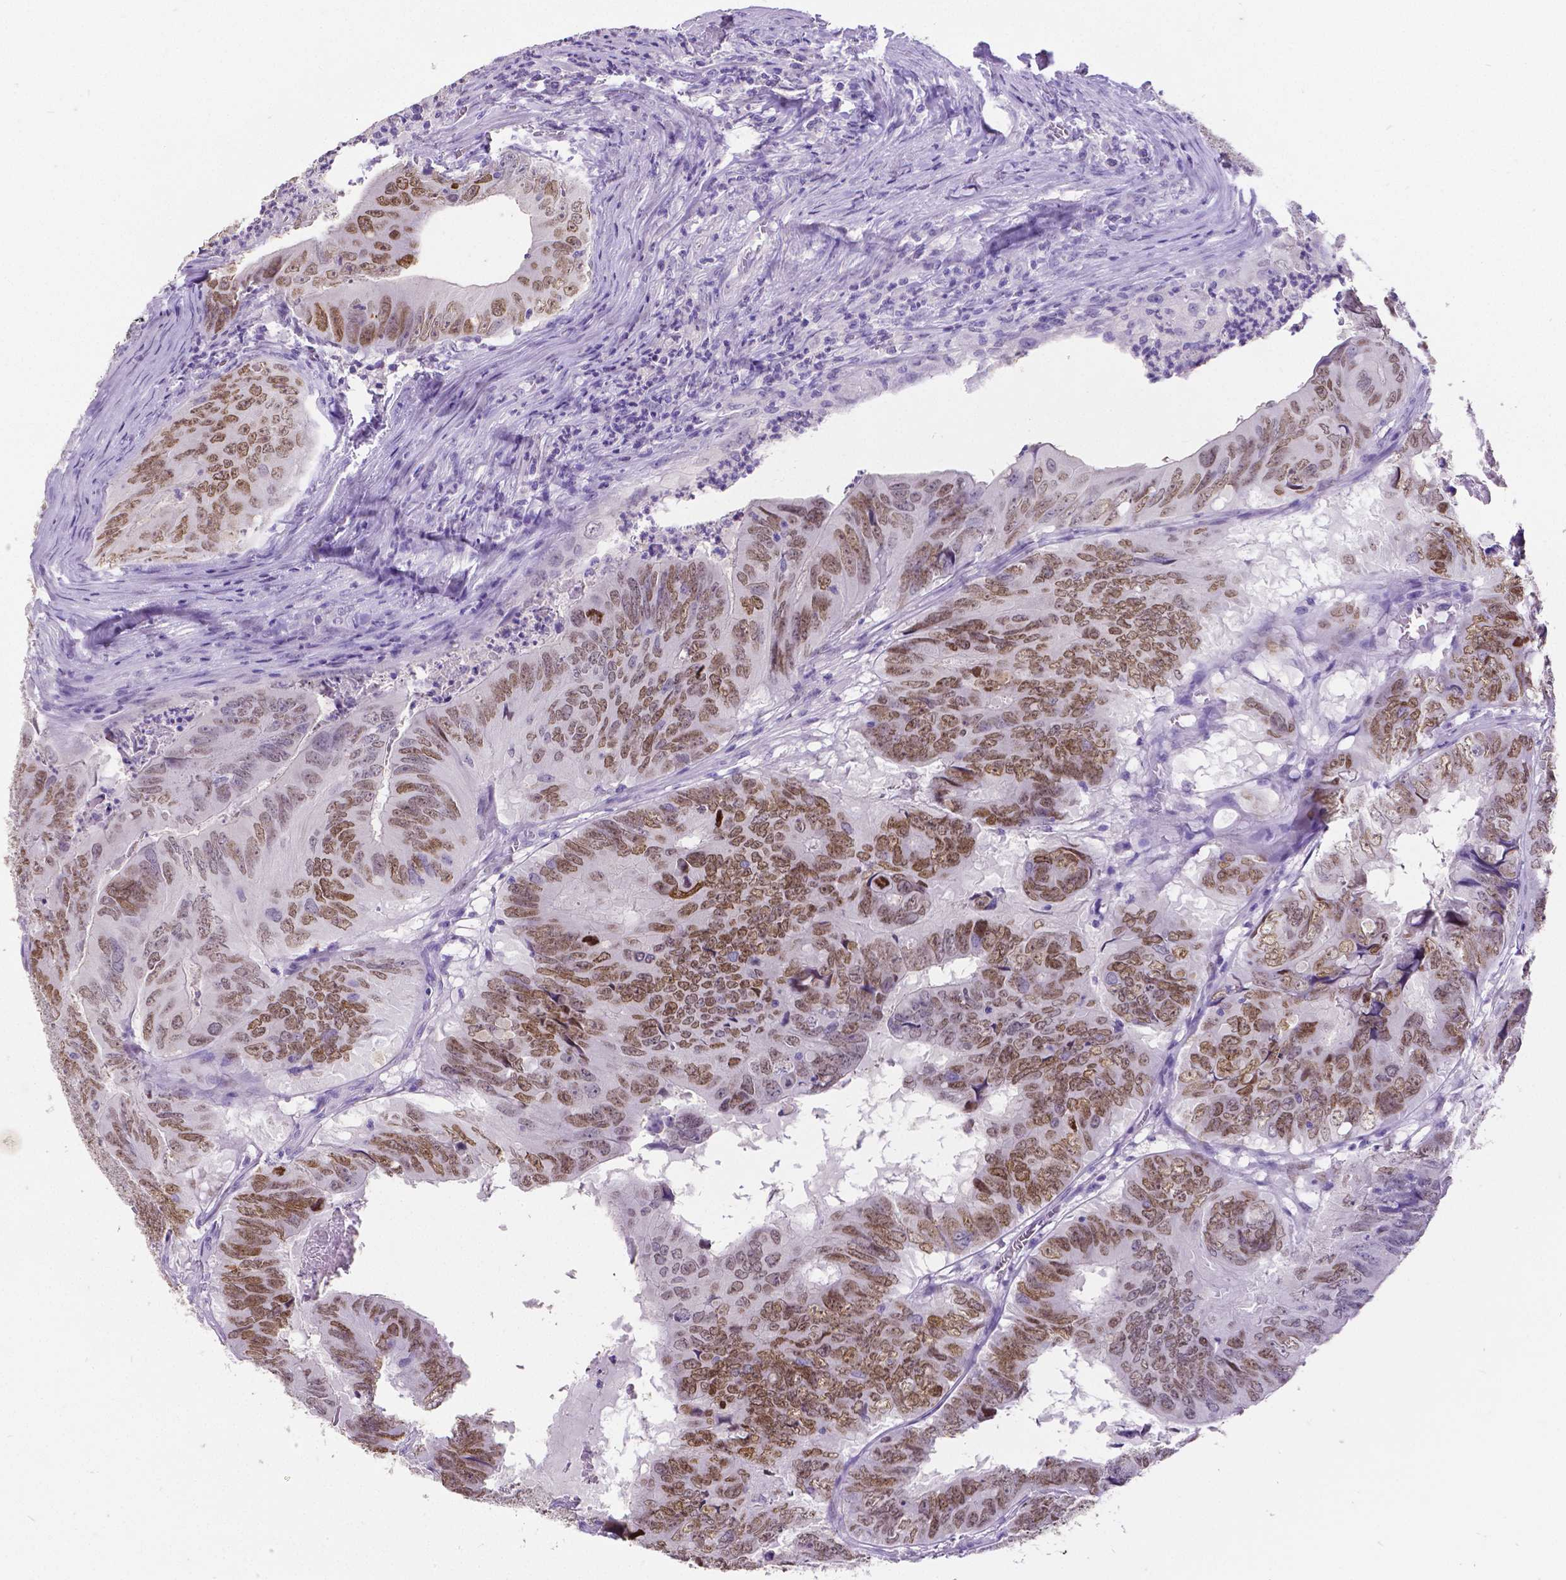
{"staining": {"intensity": "moderate", "quantity": "25%-75%", "location": "nuclear"}, "tissue": "colorectal cancer", "cell_type": "Tumor cells", "image_type": "cancer", "snomed": [{"axis": "morphology", "description": "Adenocarcinoma, NOS"}, {"axis": "topography", "description": "Colon"}], "caption": "This is an image of immunohistochemistry (IHC) staining of colorectal adenocarcinoma, which shows moderate expression in the nuclear of tumor cells.", "gene": "SATB2", "patient": {"sex": "male", "age": 79}}